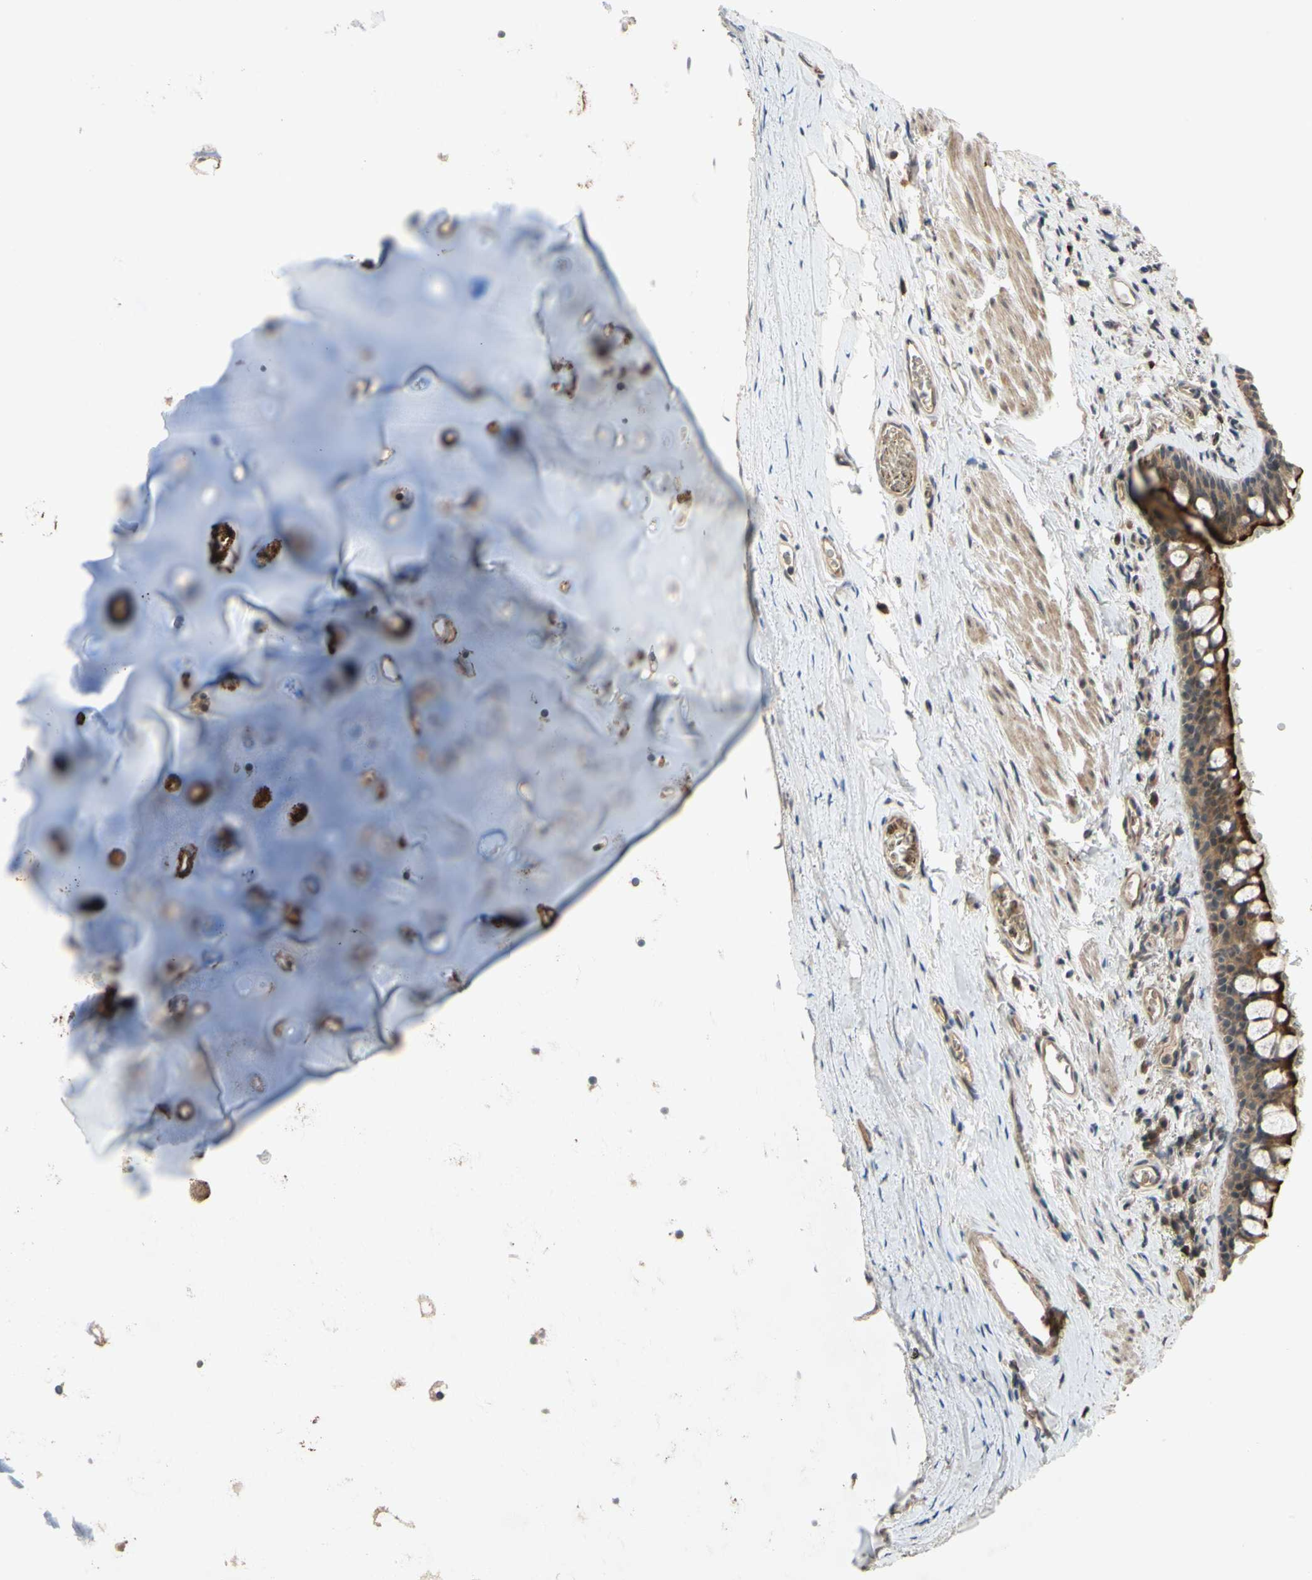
{"staining": {"intensity": "moderate", "quantity": ">75%", "location": "cytoplasmic/membranous"}, "tissue": "bronchus", "cell_type": "Respiratory epithelial cells", "image_type": "normal", "snomed": [{"axis": "morphology", "description": "Normal tissue, NOS"}, {"axis": "morphology", "description": "Malignant melanoma, Metastatic site"}, {"axis": "topography", "description": "Bronchus"}, {"axis": "topography", "description": "Lung"}], "caption": "Immunohistochemistry histopathology image of benign human bronchus stained for a protein (brown), which reveals medium levels of moderate cytoplasmic/membranous expression in approximately >75% of respiratory epithelial cells.", "gene": "ALK", "patient": {"sex": "male", "age": 64}}